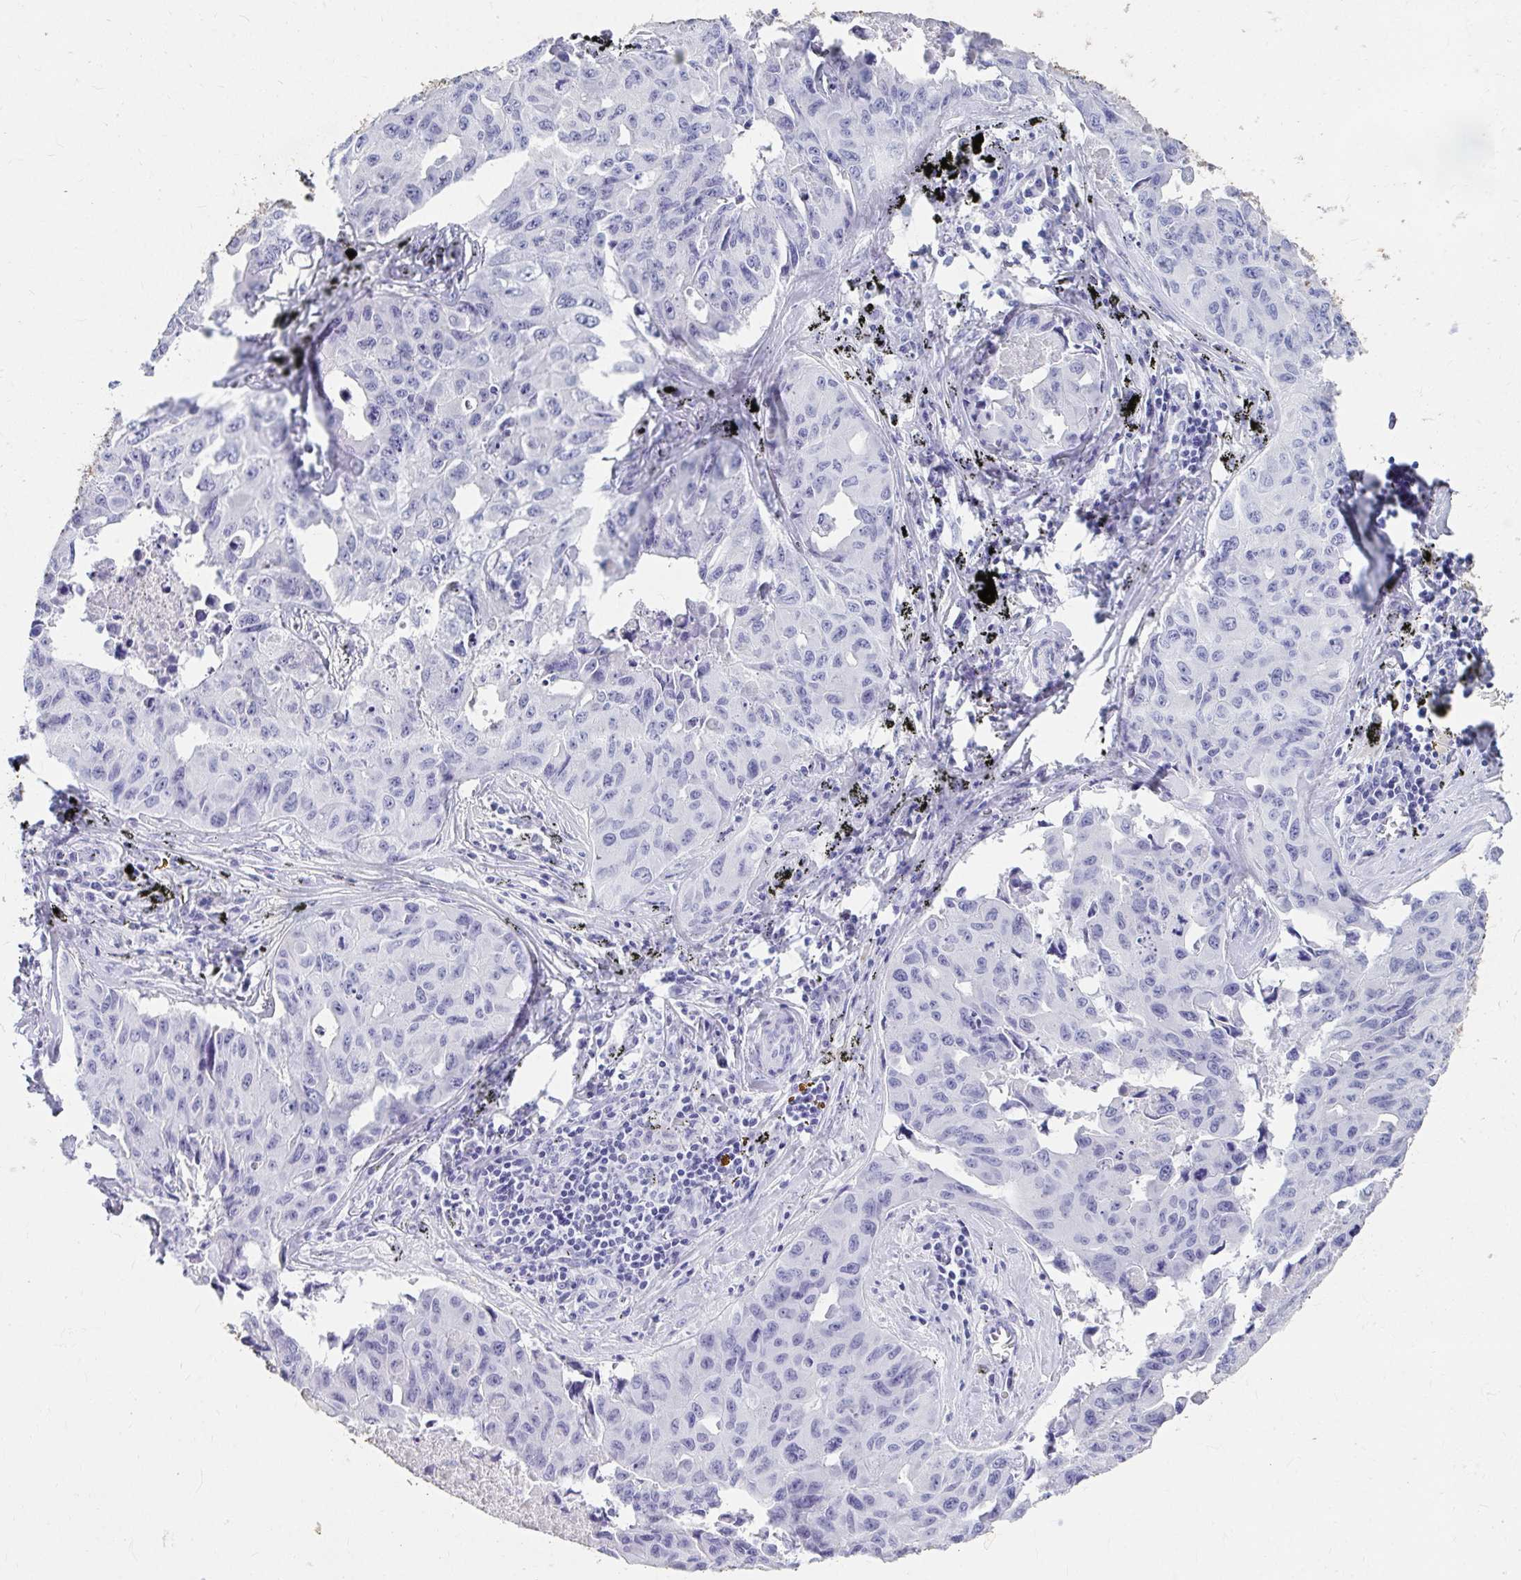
{"staining": {"intensity": "negative", "quantity": "none", "location": "none"}, "tissue": "lung cancer", "cell_type": "Tumor cells", "image_type": "cancer", "snomed": [{"axis": "morphology", "description": "Adenocarcinoma, NOS"}, {"axis": "topography", "description": "Lymph node"}, {"axis": "topography", "description": "Lung"}], "caption": "The histopathology image displays no staining of tumor cells in lung adenocarcinoma.", "gene": "DPEP3", "patient": {"sex": "male", "age": 64}}